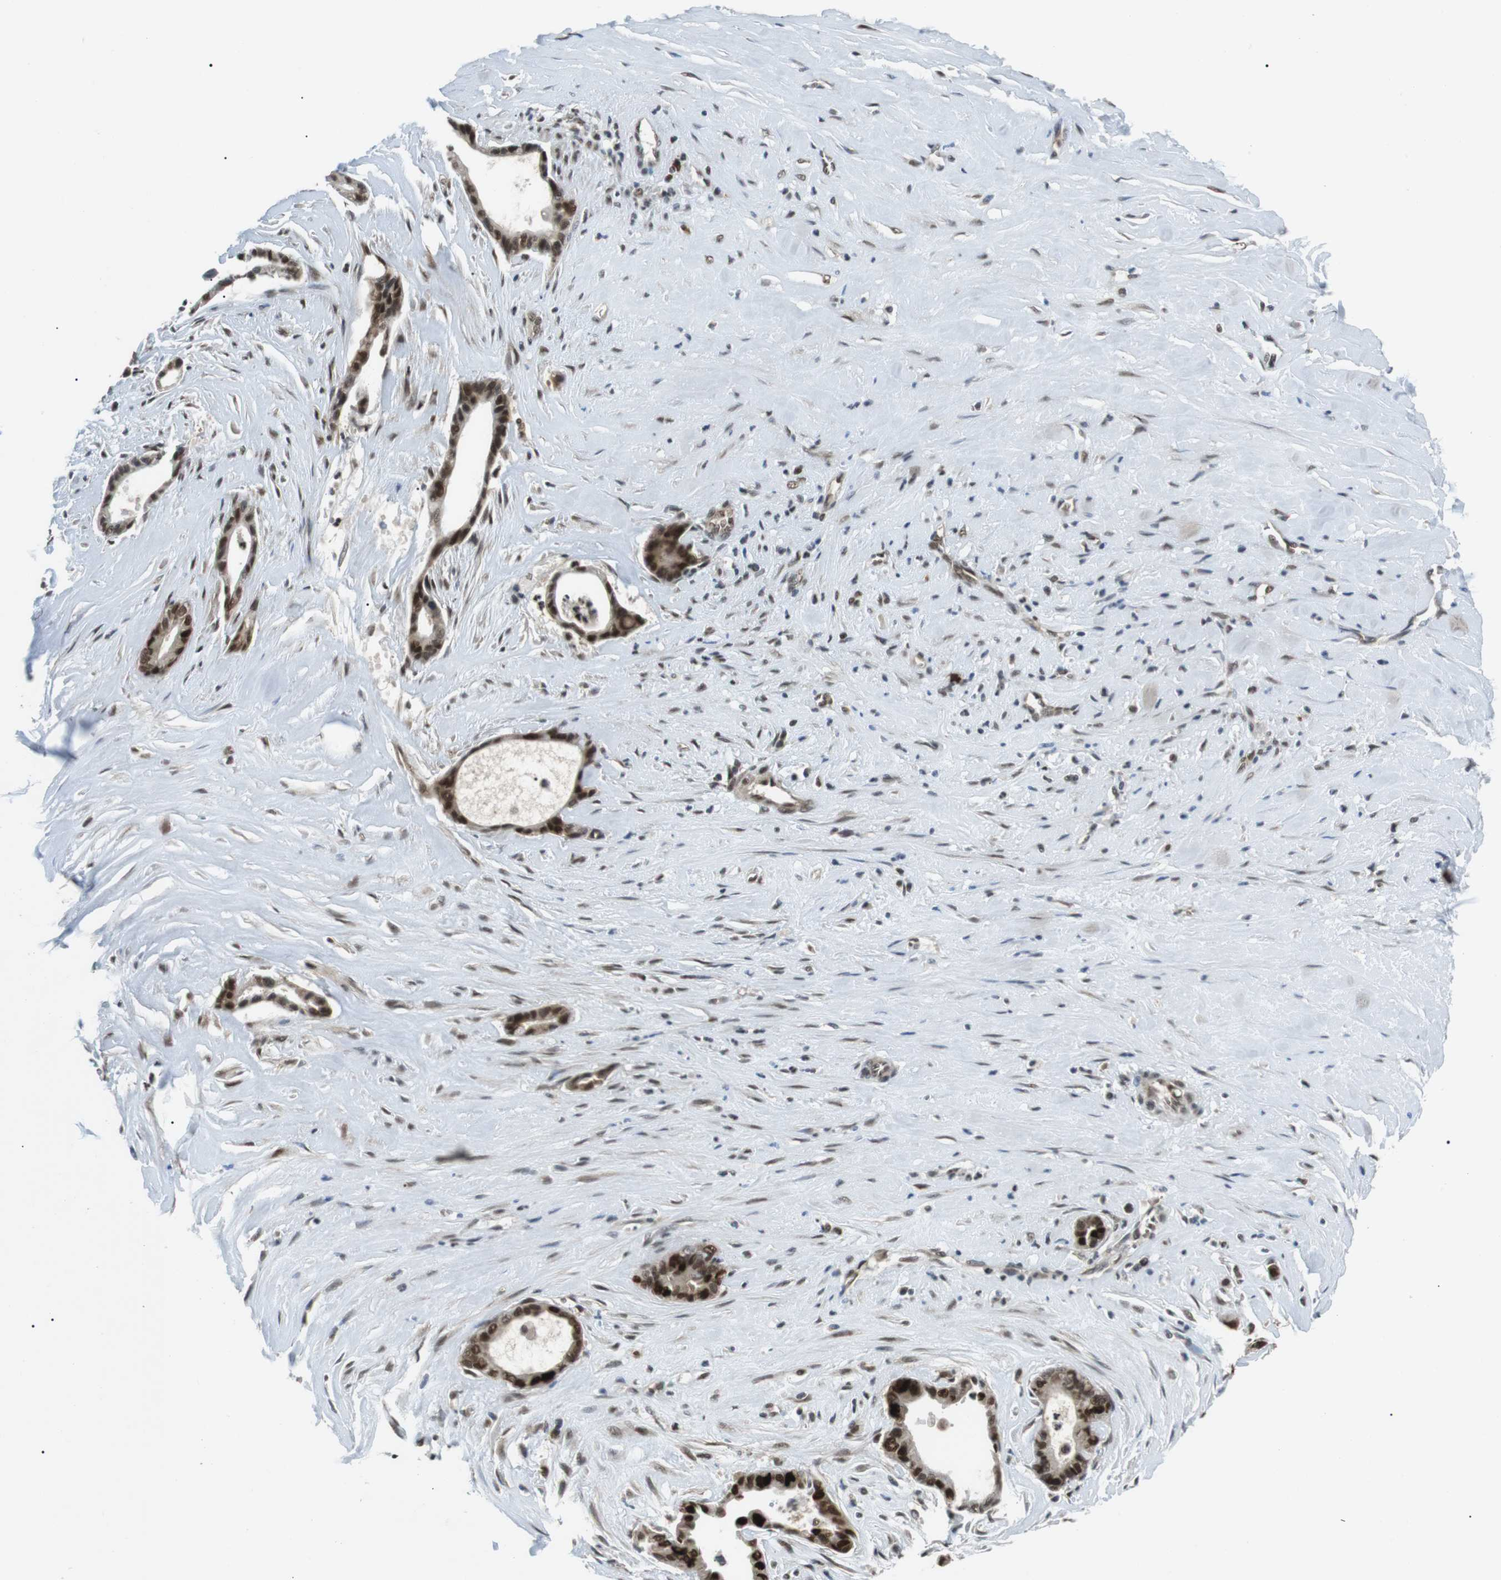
{"staining": {"intensity": "strong", "quantity": ">75%", "location": "nuclear"}, "tissue": "liver cancer", "cell_type": "Tumor cells", "image_type": "cancer", "snomed": [{"axis": "morphology", "description": "Cholangiocarcinoma"}, {"axis": "topography", "description": "Liver"}], "caption": "Liver cholangiocarcinoma stained with a protein marker shows strong staining in tumor cells.", "gene": "ORAI3", "patient": {"sex": "female", "age": 55}}